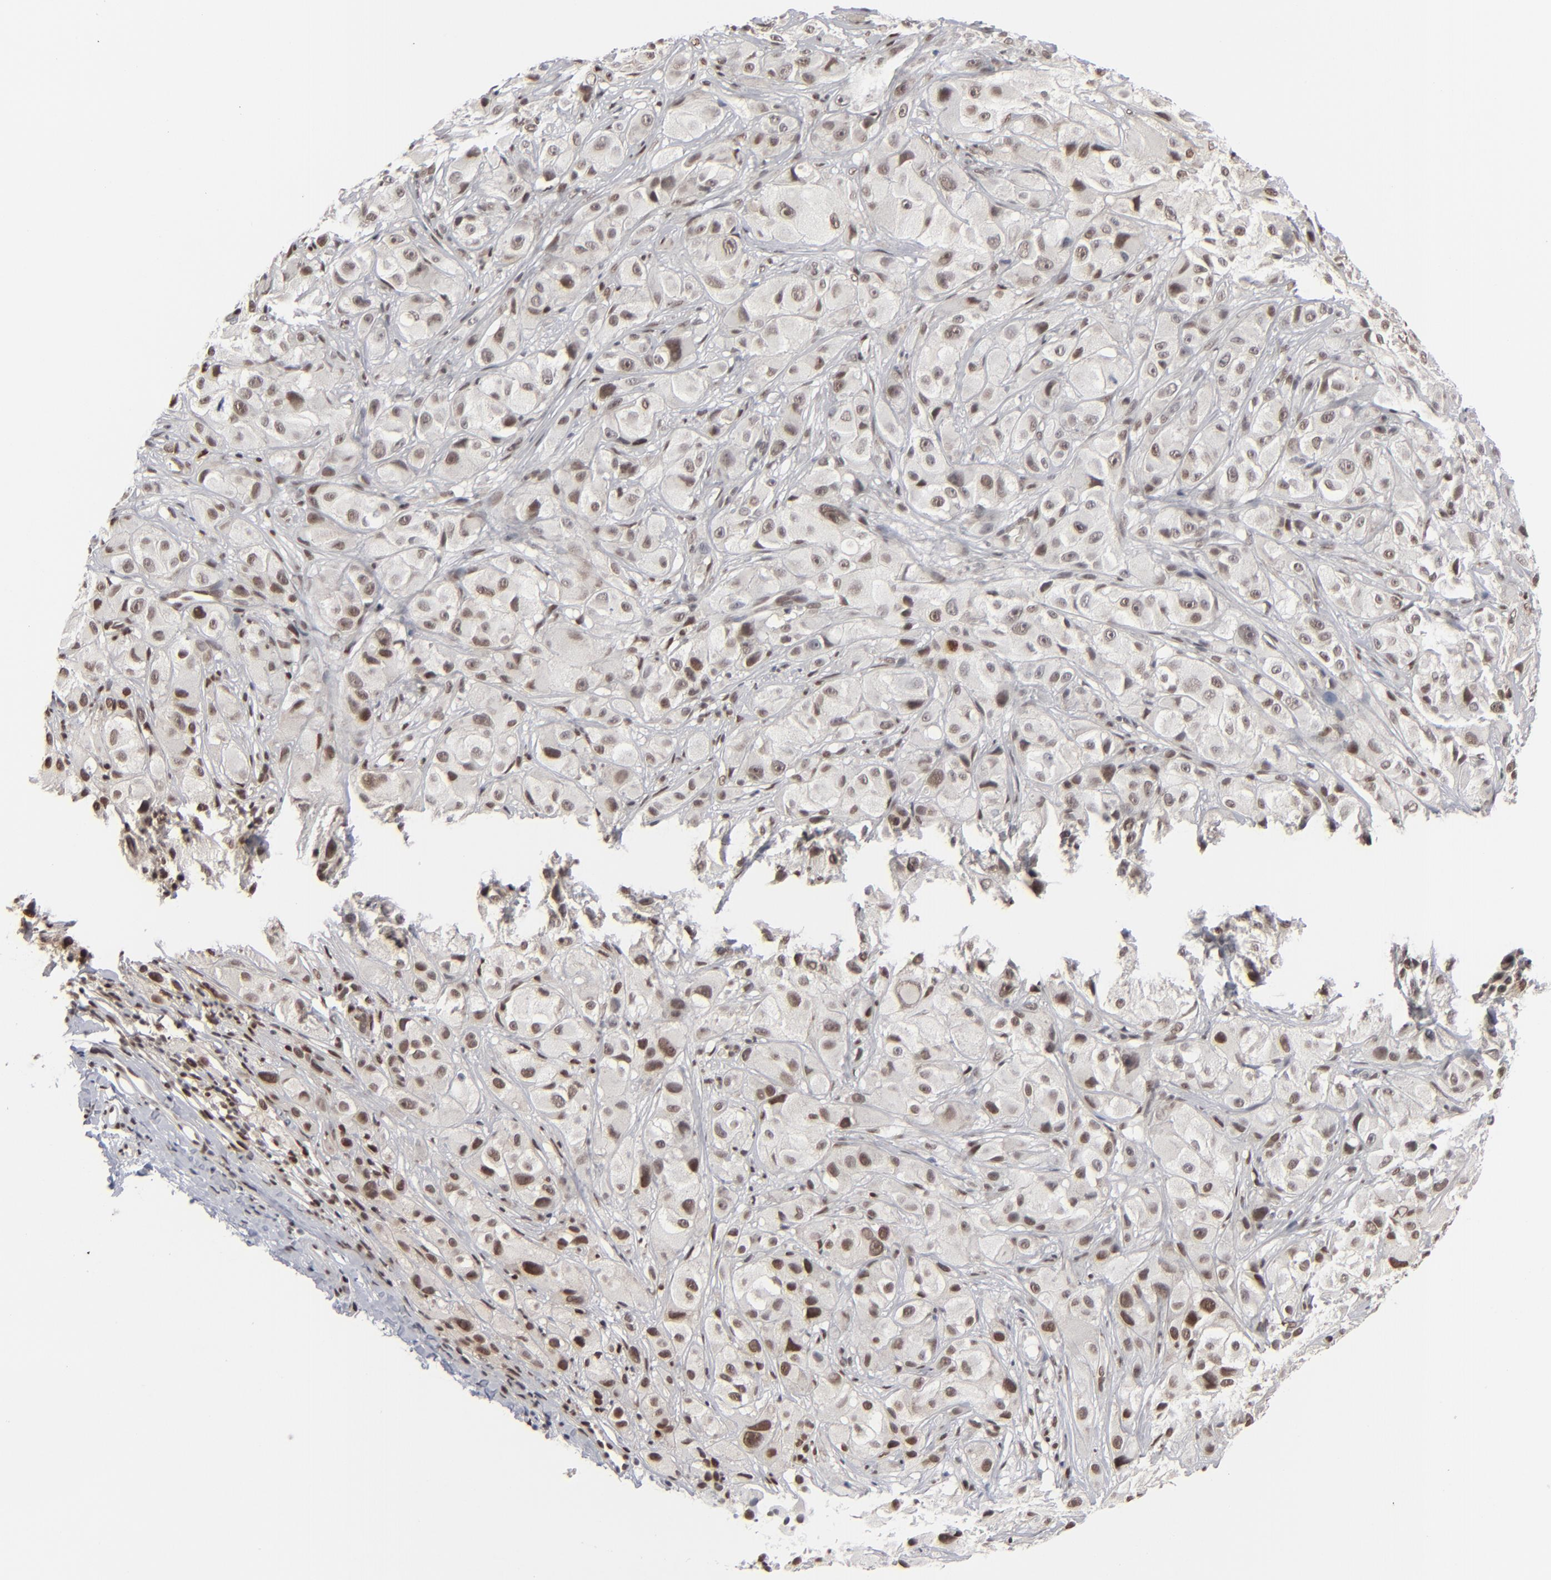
{"staining": {"intensity": "moderate", "quantity": "25%-75%", "location": "nuclear"}, "tissue": "melanoma", "cell_type": "Tumor cells", "image_type": "cancer", "snomed": [{"axis": "morphology", "description": "Malignant melanoma, NOS"}, {"axis": "topography", "description": "Skin"}], "caption": "Malignant melanoma stained with DAB (3,3'-diaminobenzidine) IHC displays medium levels of moderate nuclear expression in about 25%-75% of tumor cells.", "gene": "IRF9", "patient": {"sex": "male", "age": 56}}